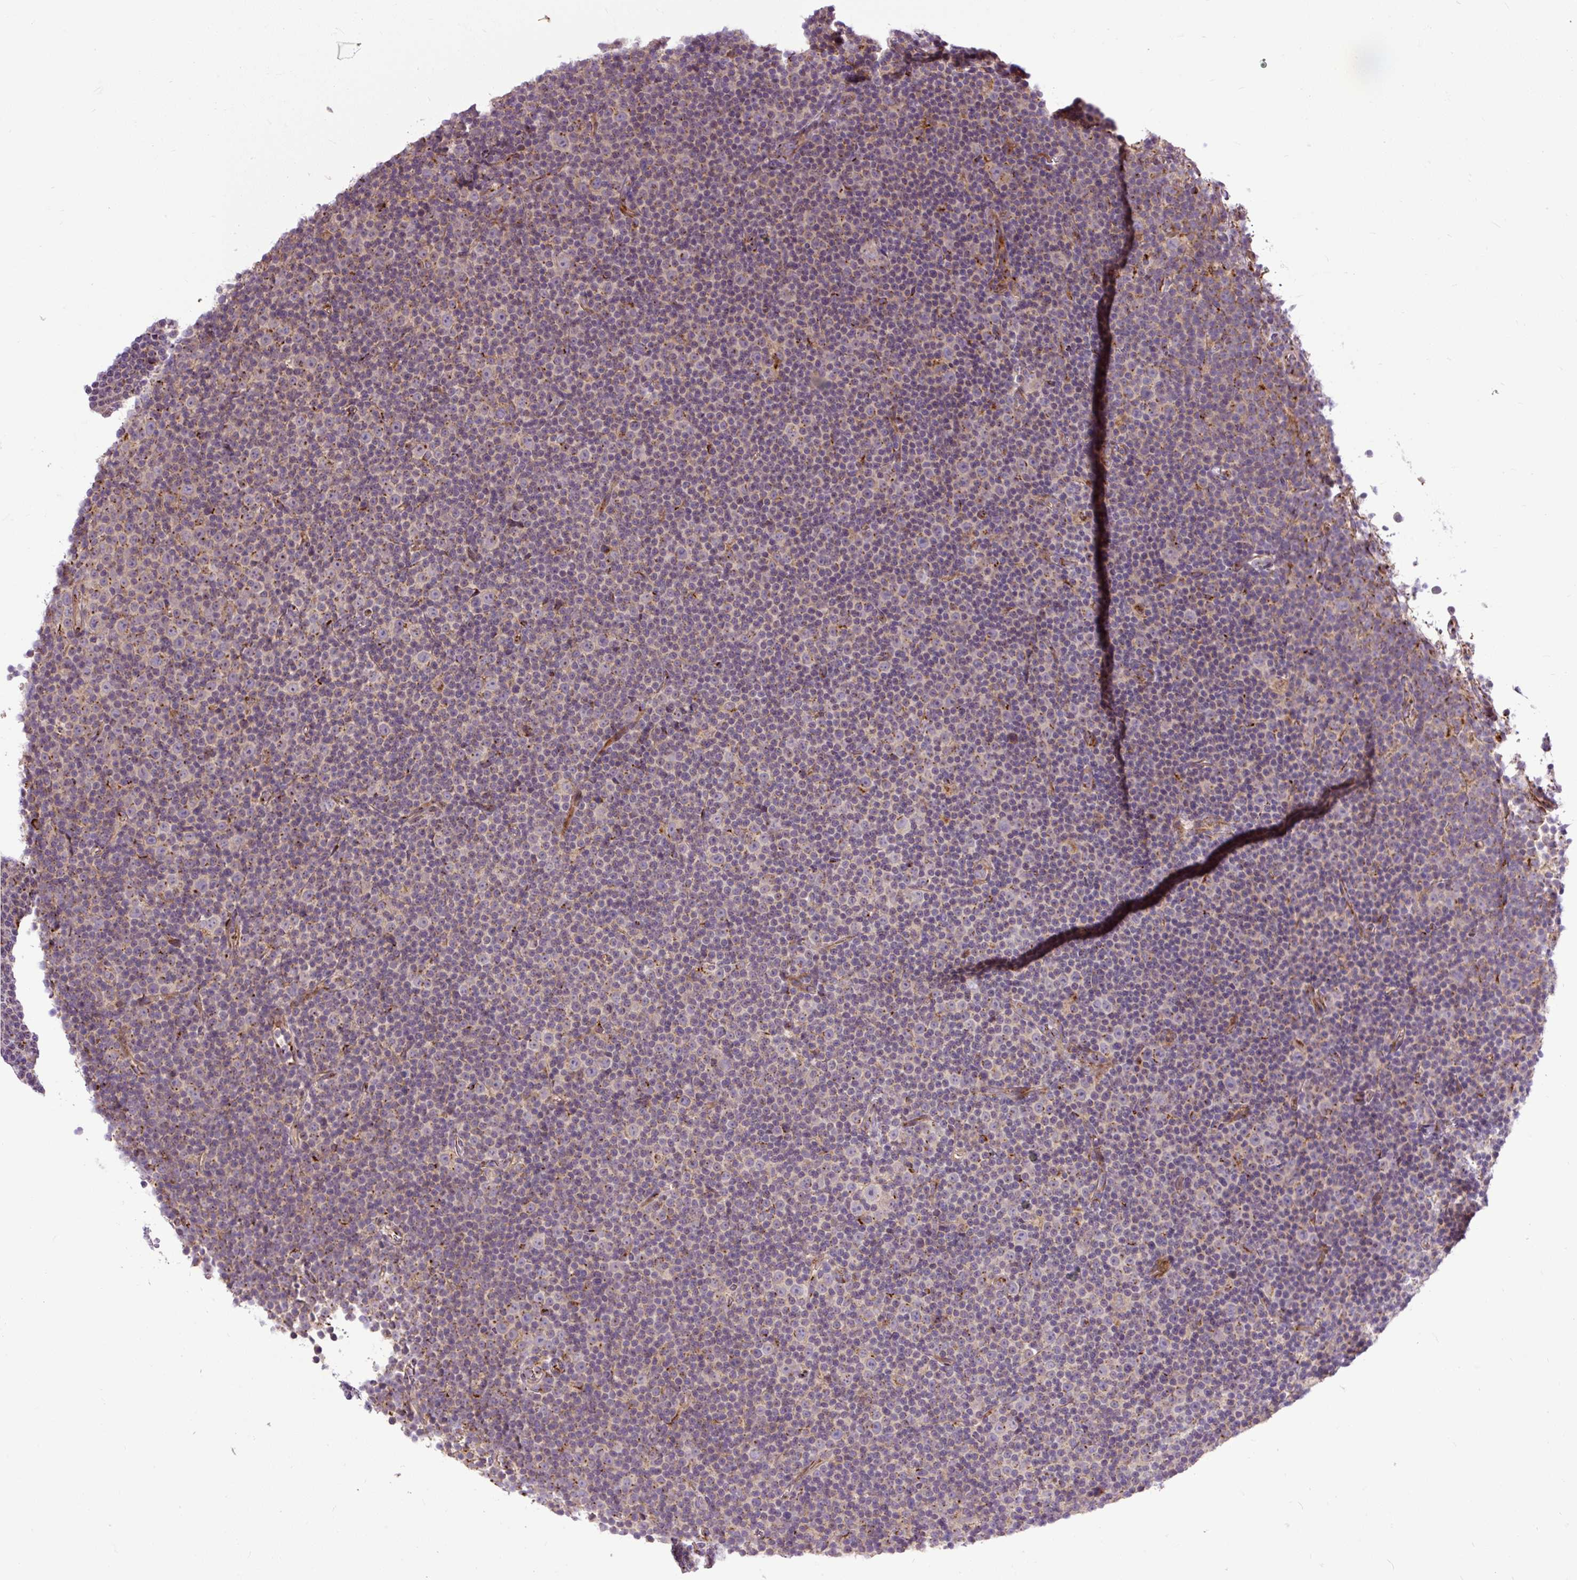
{"staining": {"intensity": "weak", "quantity": "25%-75%", "location": "cytoplasmic/membranous"}, "tissue": "lymphoma", "cell_type": "Tumor cells", "image_type": "cancer", "snomed": [{"axis": "morphology", "description": "Malignant lymphoma, non-Hodgkin's type, Low grade"}, {"axis": "topography", "description": "Lymph node"}], "caption": "Immunohistochemistry (DAB (3,3'-diaminobenzidine)) staining of human lymphoma exhibits weak cytoplasmic/membranous protein positivity in approximately 25%-75% of tumor cells.", "gene": "MSMP", "patient": {"sex": "female", "age": 67}}